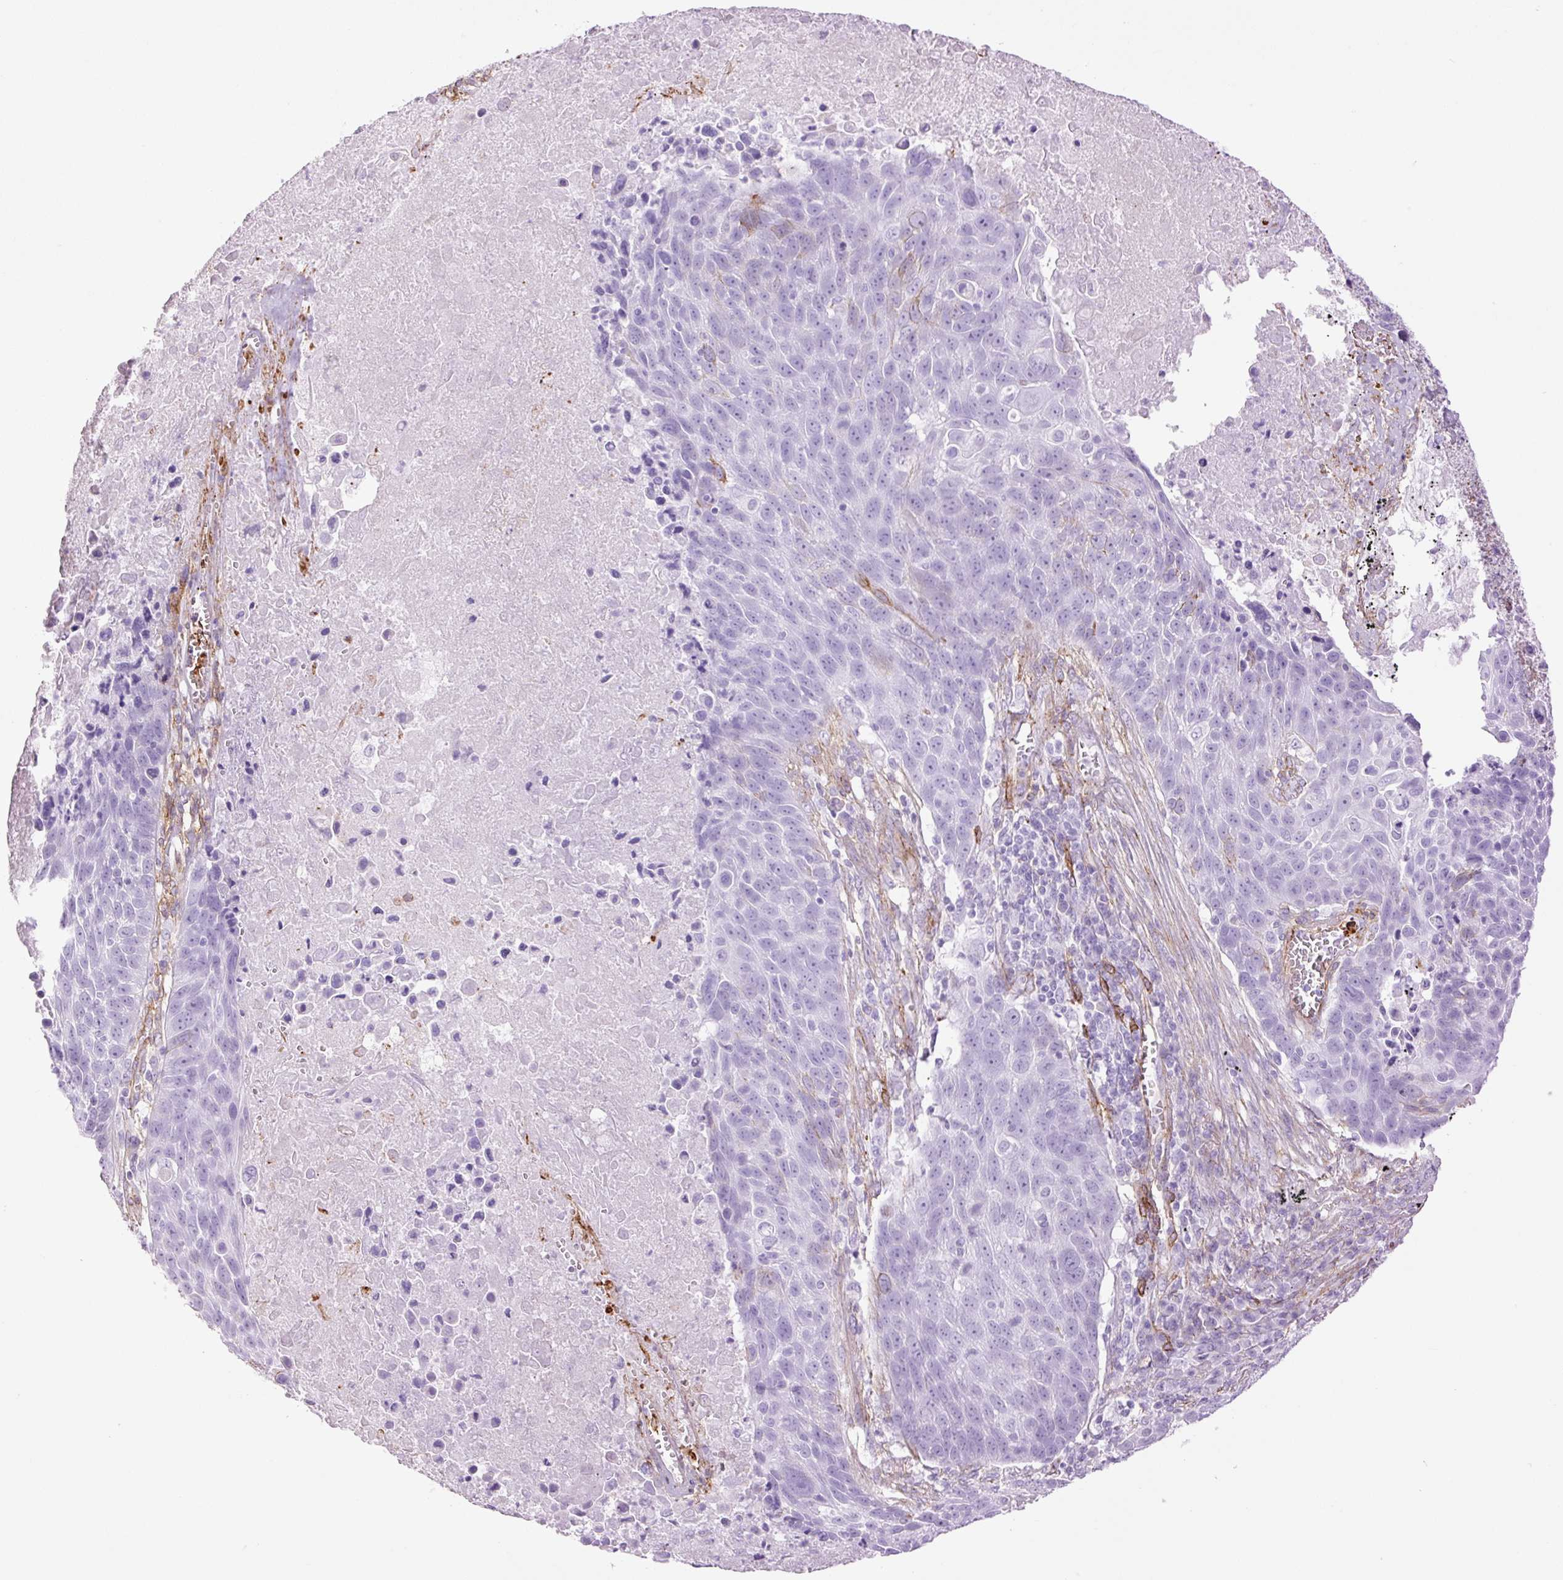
{"staining": {"intensity": "negative", "quantity": "none", "location": "none"}, "tissue": "lung cancer", "cell_type": "Tumor cells", "image_type": "cancer", "snomed": [{"axis": "morphology", "description": "Squamous cell carcinoma, NOS"}, {"axis": "topography", "description": "Lung"}], "caption": "Immunohistochemistry (IHC) histopathology image of lung cancer (squamous cell carcinoma) stained for a protein (brown), which displays no staining in tumor cells.", "gene": "CAV1", "patient": {"sex": "male", "age": 78}}